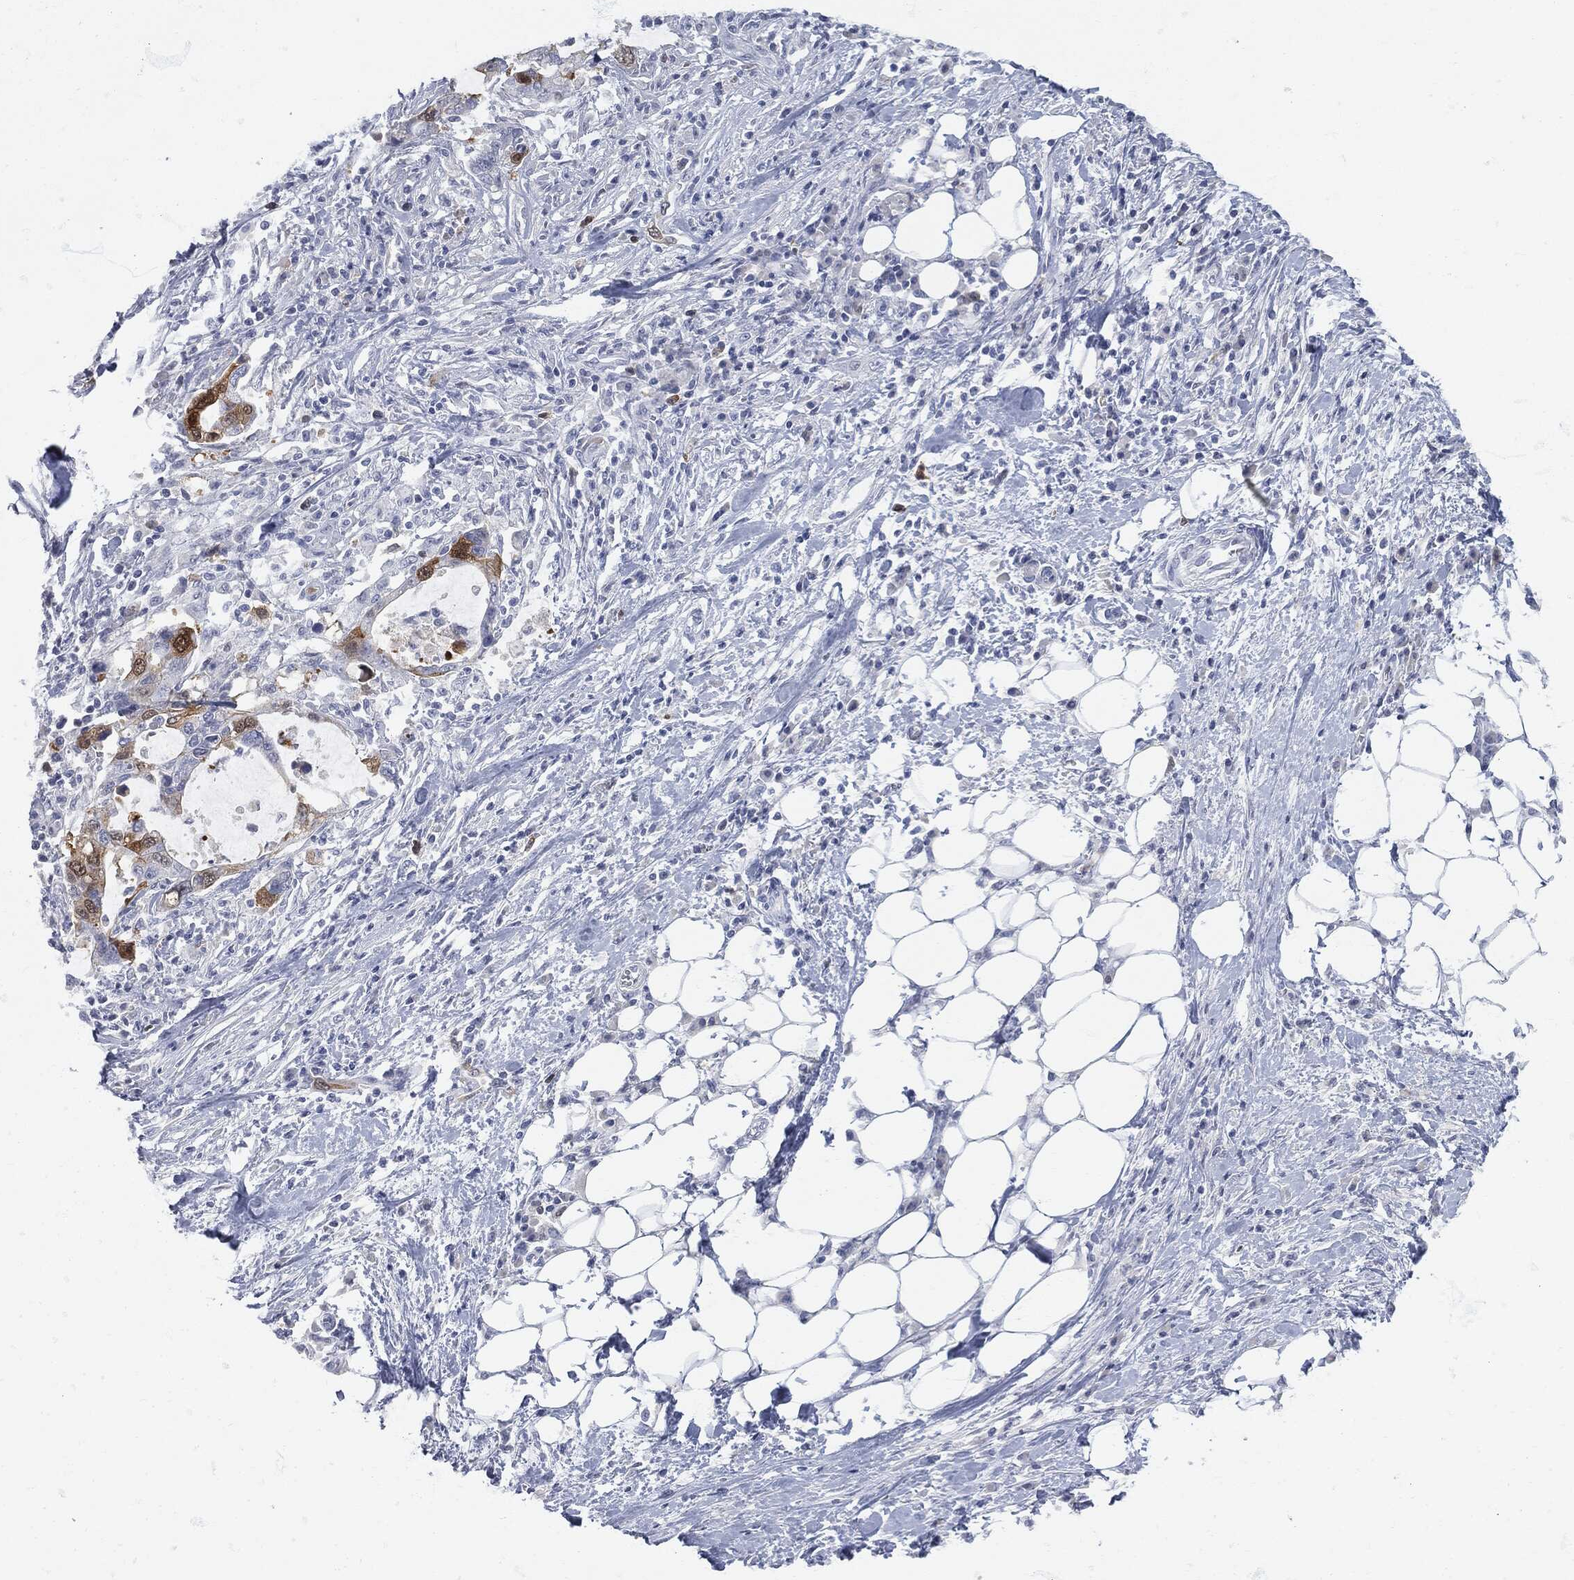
{"staining": {"intensity": "moderate", "quantity": "<25%", "location": "cytoplasmic/membranous"}, "tissue": "stomach cancer", "cell_type": "Tumor cells", "image_type": "cancer", "snomed": [{"axis": "morphology", "description": "Adenocarcinoma, NOS"}, {"axis": "topography", "description": "Stomach"}], "caption": "Moderate cytoplasmic/membranous protein expression is seen in approximately <25% of tumor cells in stomach adenocarcinoma. The staining was performed using DAB (3,3'-diaminobenzidine), with brown indicating positive protein expression. Nuclei are stained blue with hematoxylin.", "gene": "UBE2C", "patient": {"sex": "male", "age": 54}}